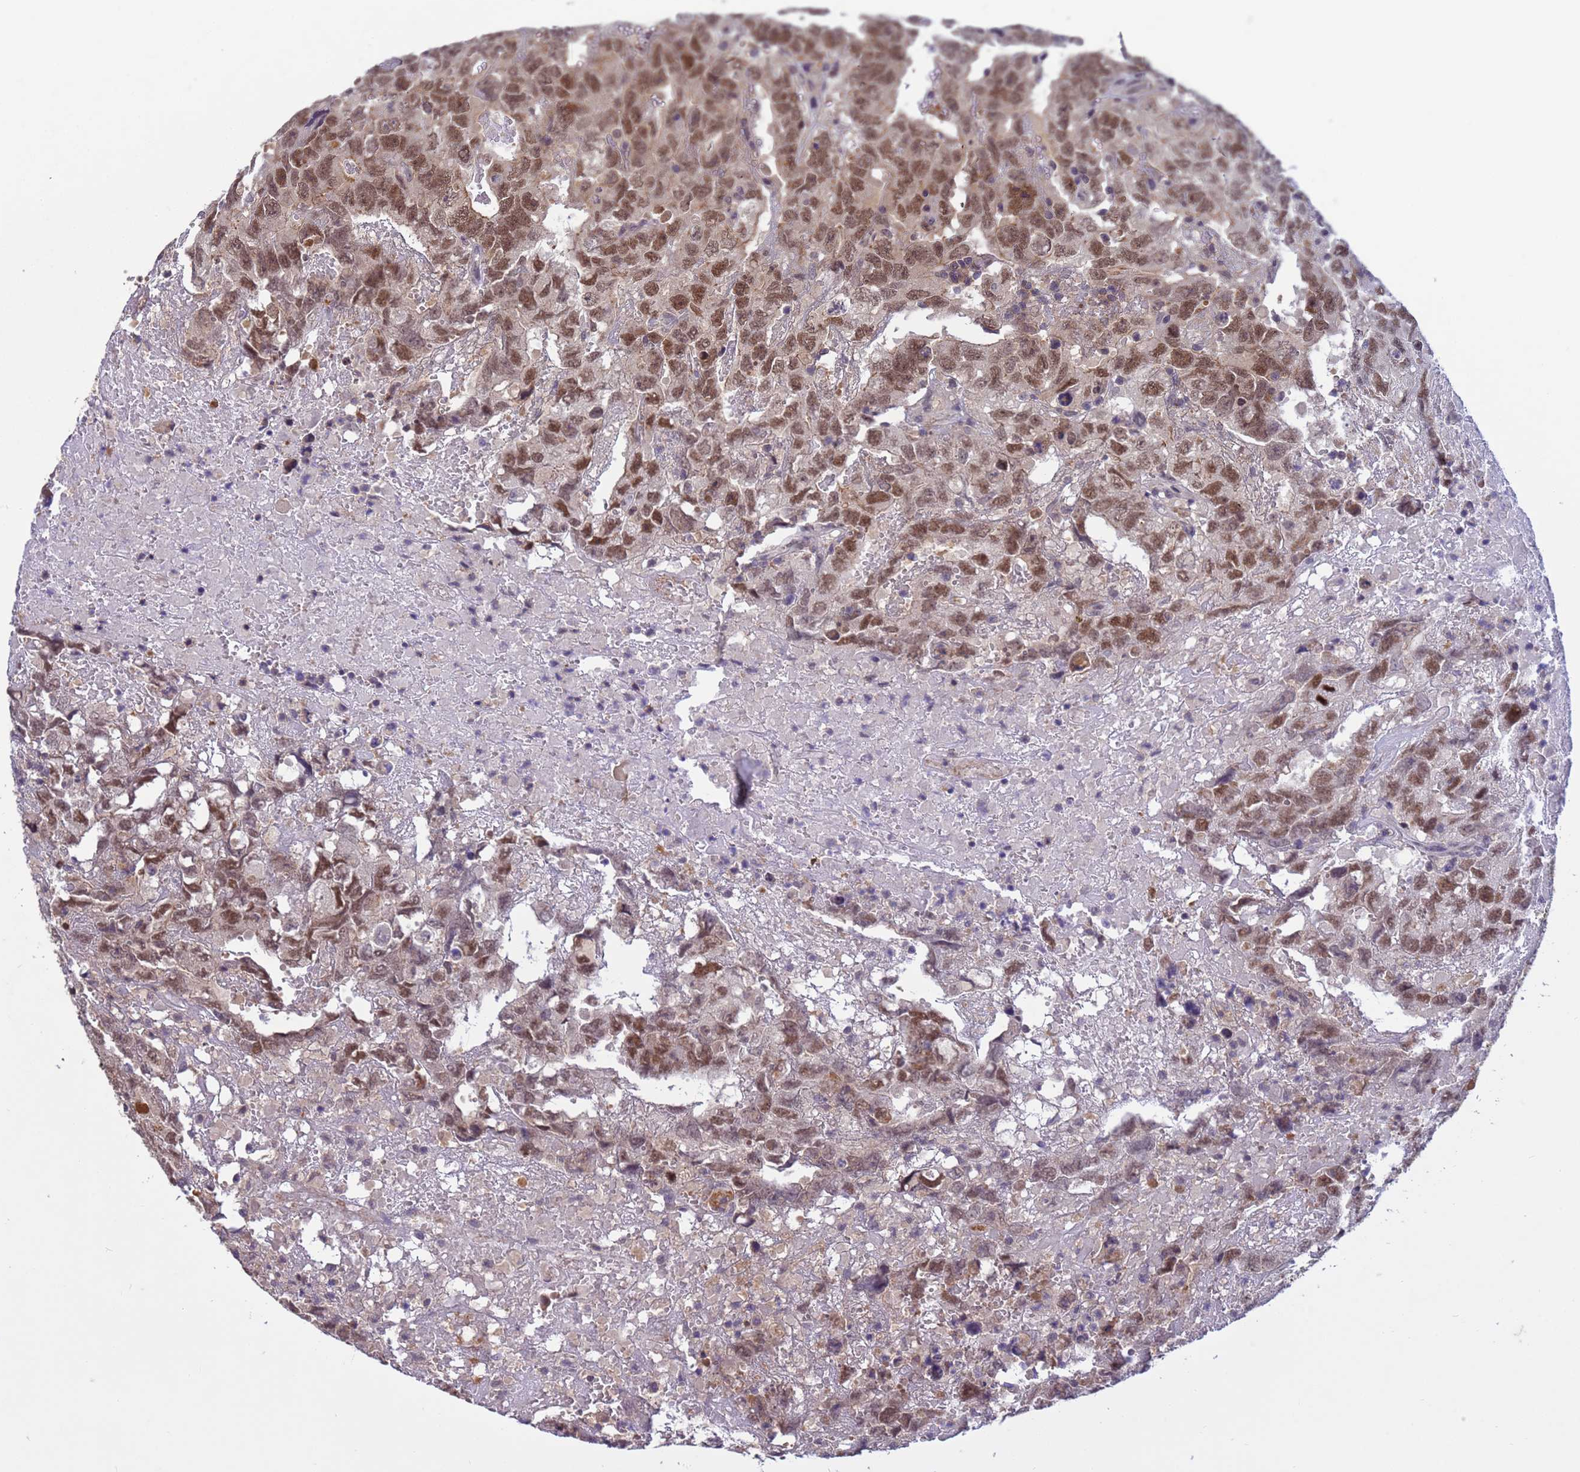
{"staining": {"intensity": "moderate", "quantity": ">75%", "location": "nuclear"}, "tissue": "testis cancer", "cell_type": "Tumor cells", "image_type": "cancer", "snomed": [{"axis": "morphology", "description": "Carcinoma, Embryonal, NOS"}, {"axis": "topography", "description": "Testis"}], "caption": "A micrograph showing moderate nuclear staining in about >75% of tumor cells in testis cancer, as visualized by brown immunohistochemical staining.", "gene": "NPEPPS", "patient": {"sex": "male", "age": 45}}